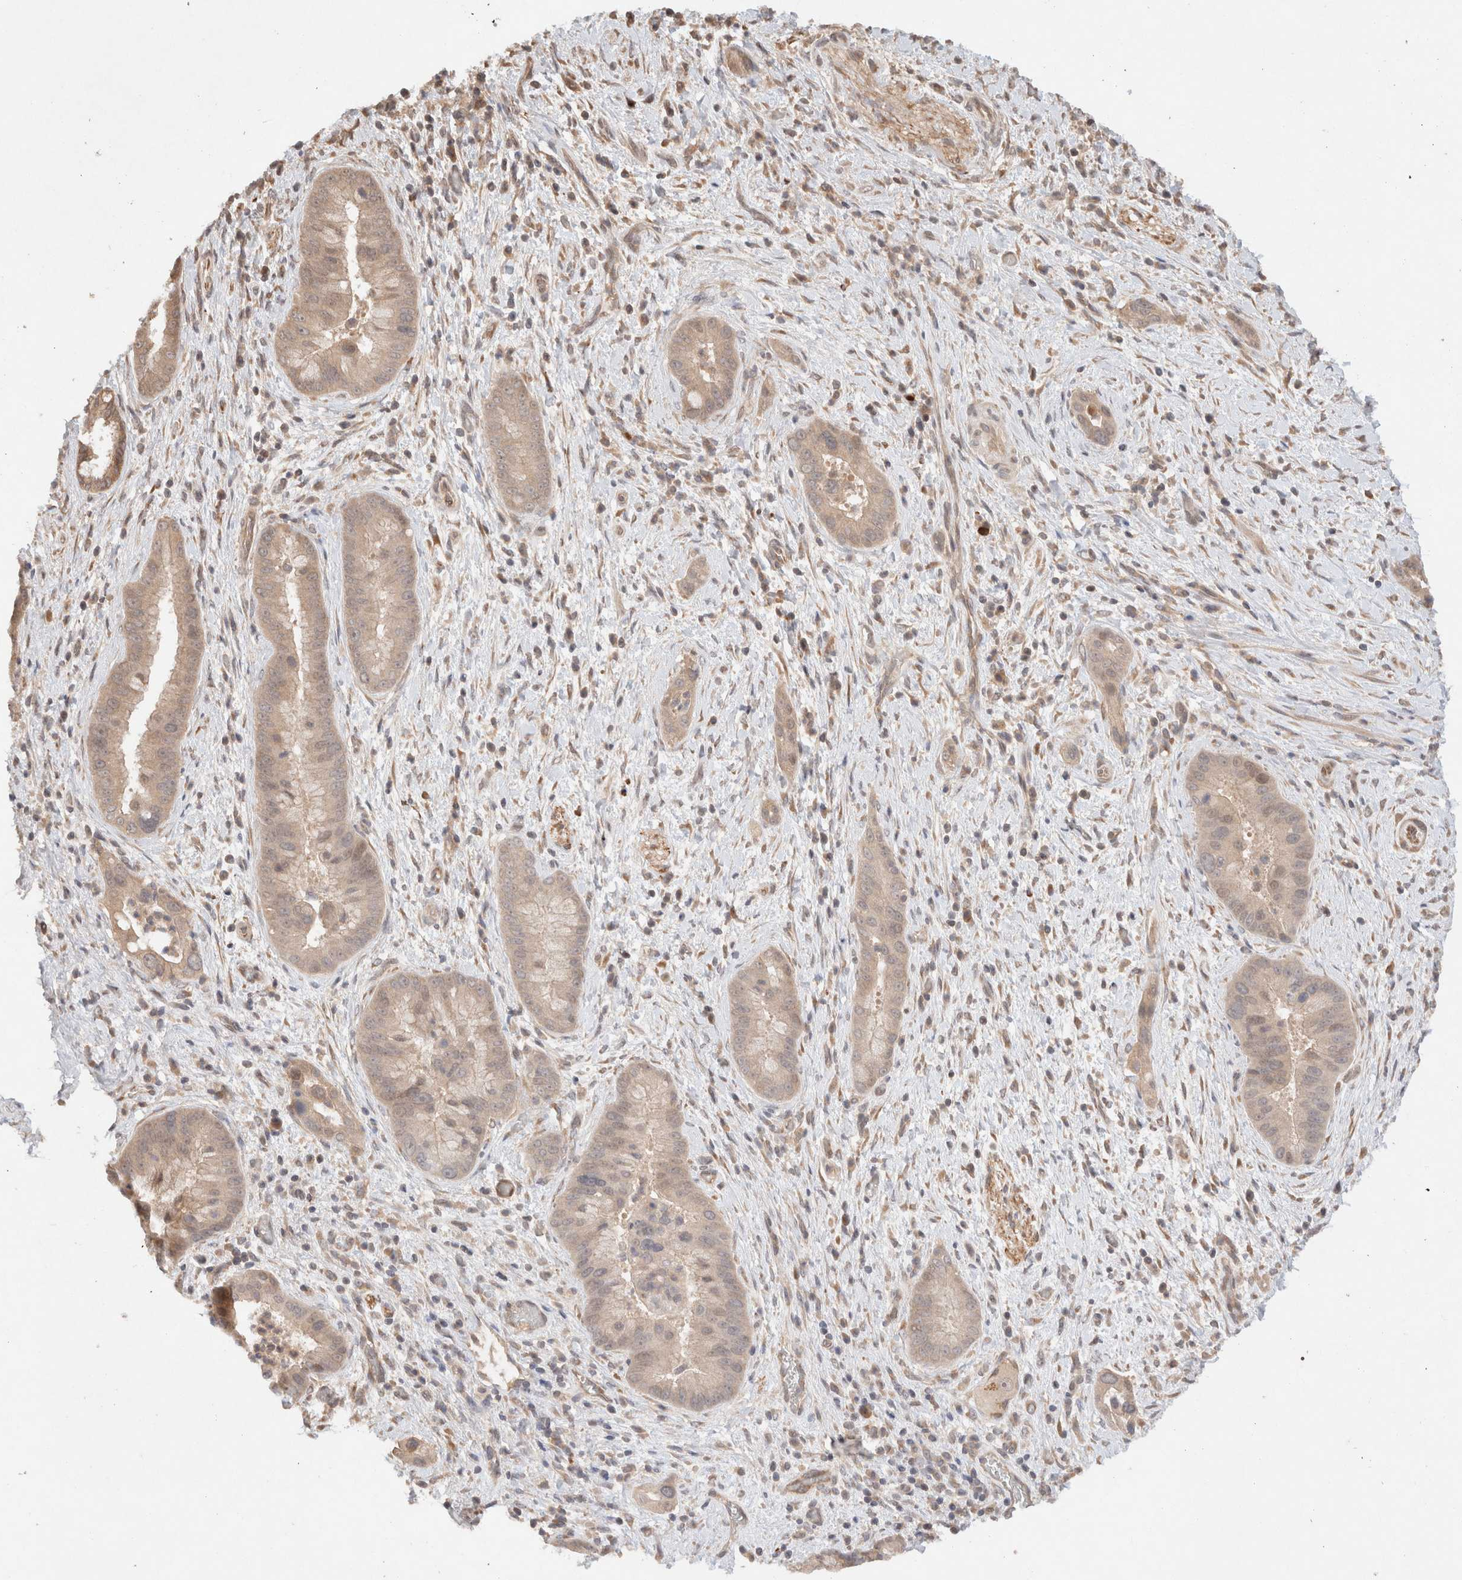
{"staining": {"intensity": "weak", "quantity": ">75%", "location": "cytoplasmic/membranous"}, "tissue": "liver cancer", "cell_type": "Tumor cells", "image_type": "cancer", "snomed": [{"axis": "morphology", "description": "Cholangiocarcinoma"}, {"axis": "topography", "description": "Liver"}], "caption": "This image displays cholangiocarcinoma (liver) stained with immunohistochemistry (IHC) to label a protein in brown. The cytoplasmic/membranous of tumor cells show weak positivity for the protein. Nuclei are counter-stained blue.", "gene": "KLHL20", "patient": {"sex": "female", "age": 54}}